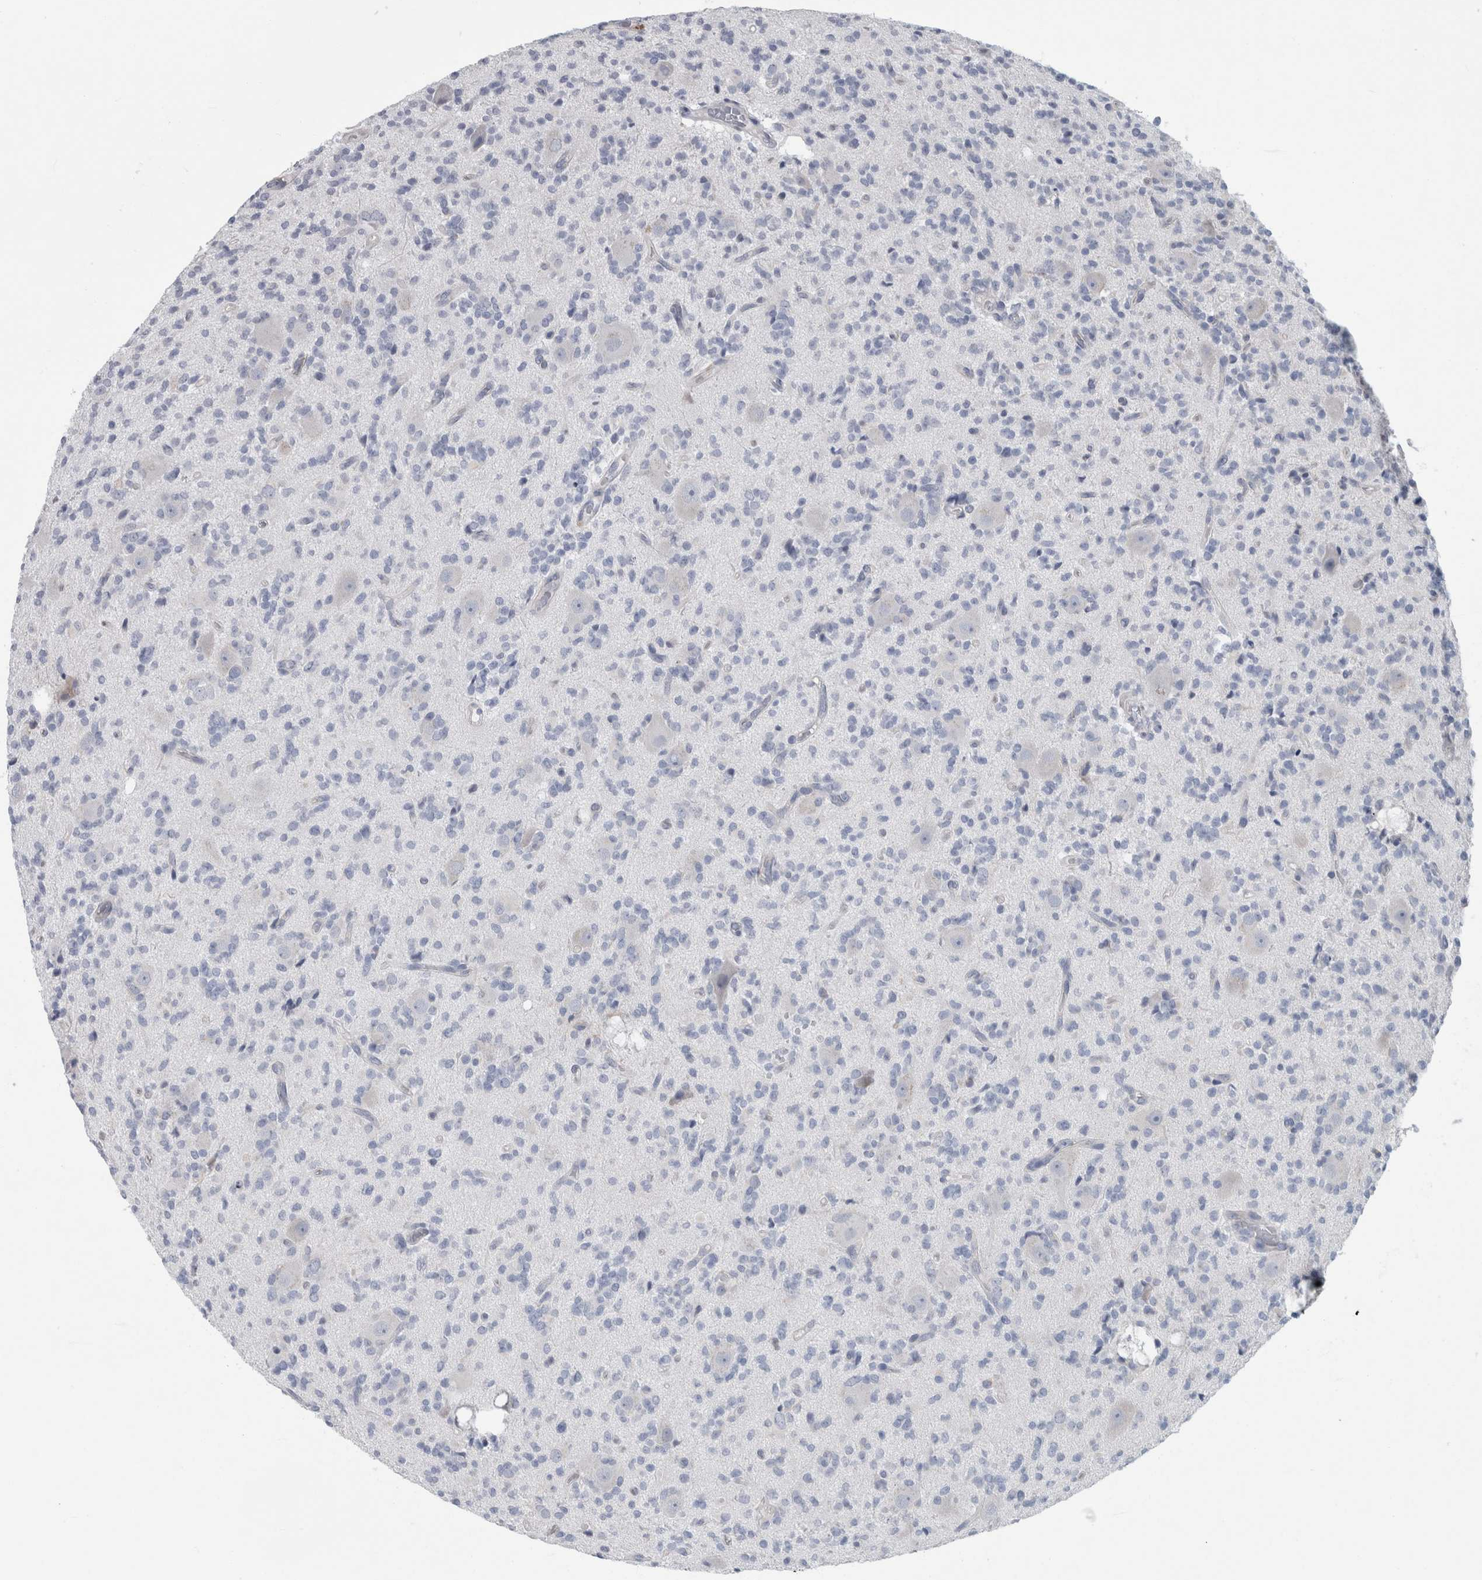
{"staining": {"intensity": "negative", "quantity": "none", "location": "none"}, "tissue": "glioma", "cell_type": "Tumor cells", "image_type": "cancer", "snomed": [{"axis": "morphology", "description": "Glioma, malignant, High grade"}, {"axis": "topography", "description": "Brain"}], "caption": "Histopathology image shows no significant protein staining in tumor cells of malignant glioma (high-grade). (DAB immunohistochemistry (IHC) visualized using brightfield microscopy, high magnification).", "gene": "FAM83H", "patient": {"sex": "male", "age": 34}}